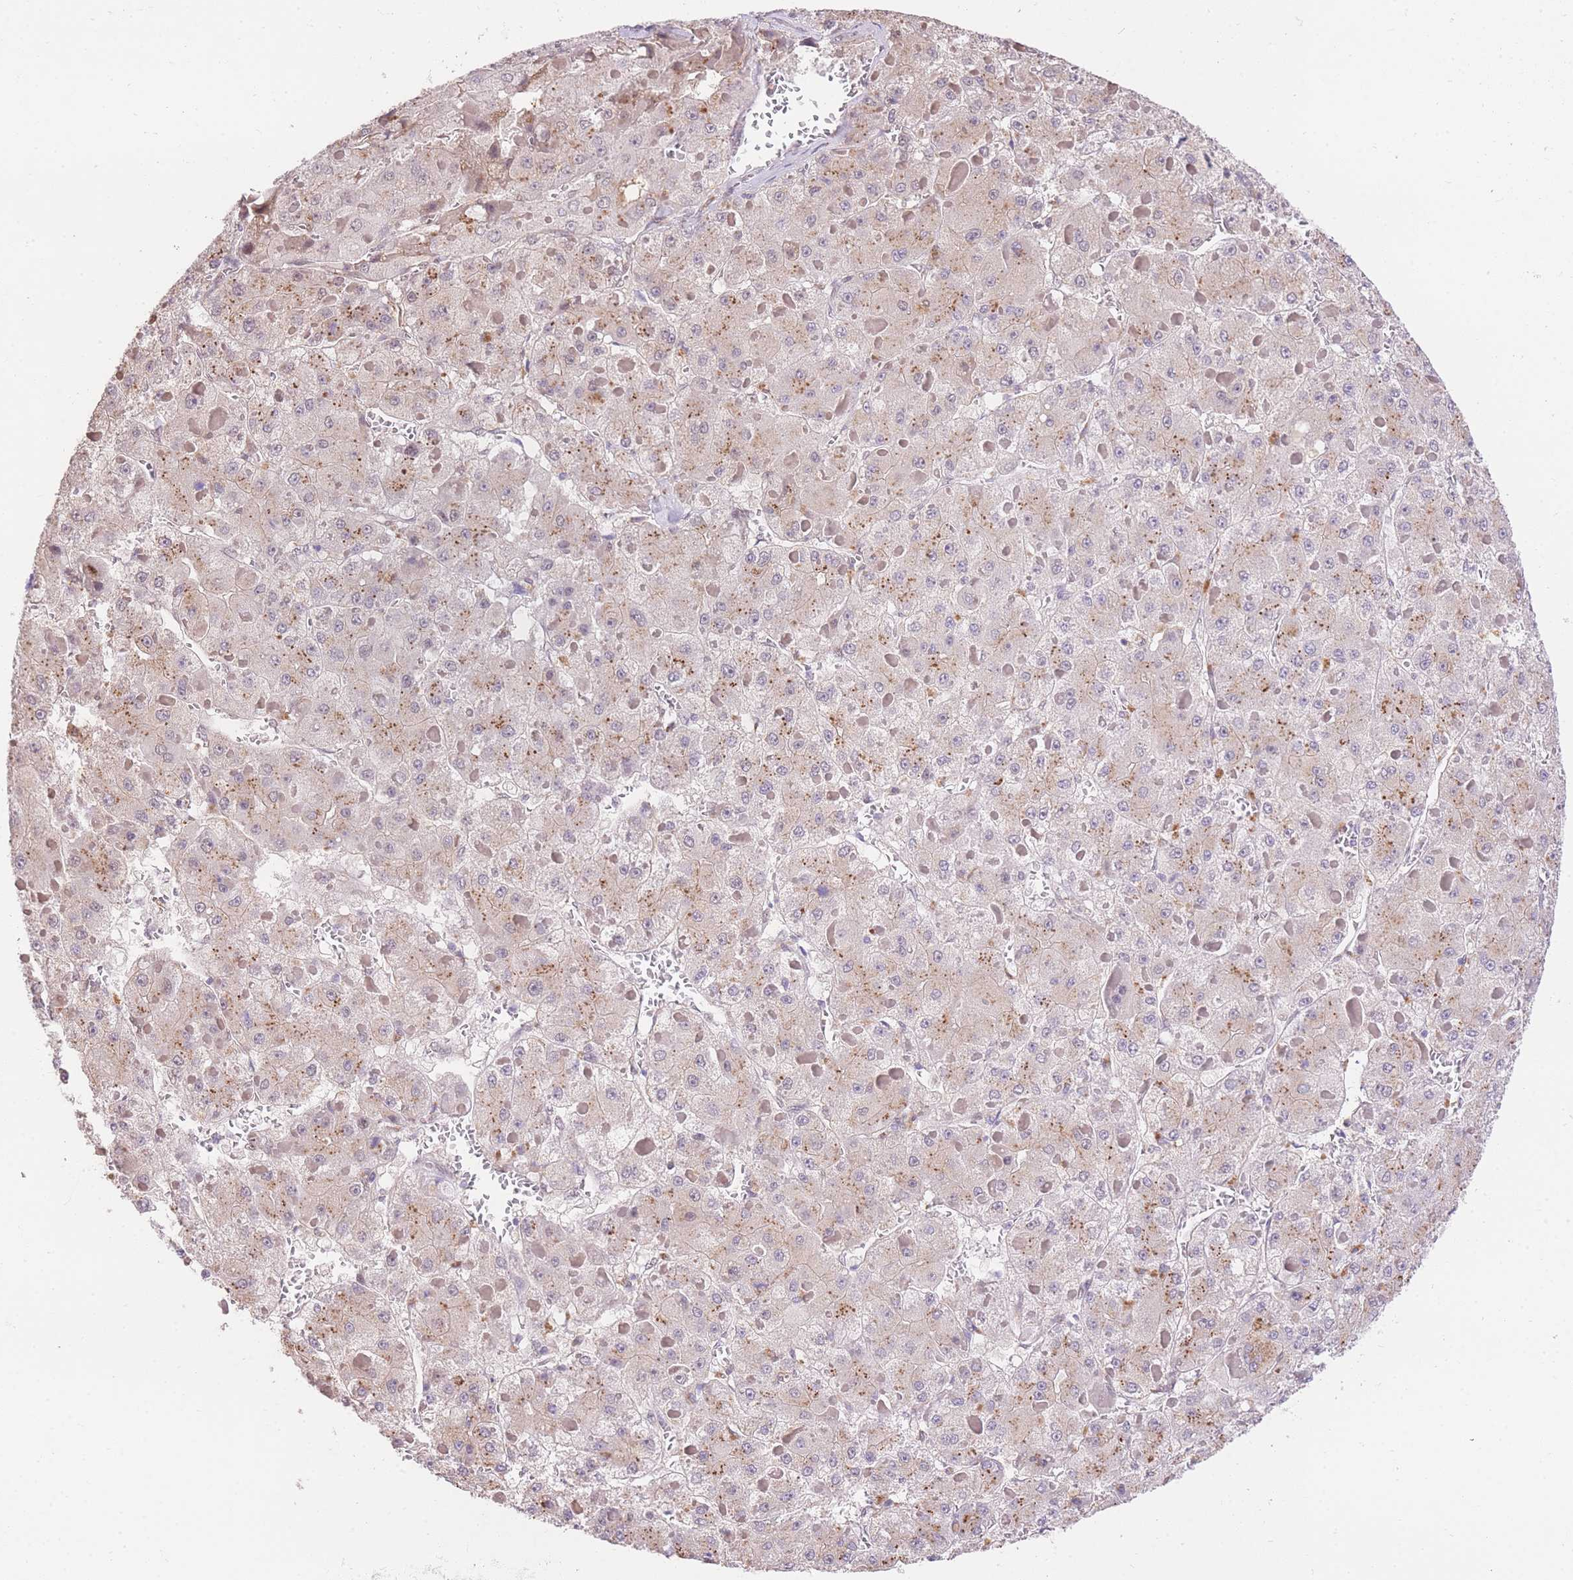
{"staining": {"intensity": "weak", "quantity": "<25%", "location": "nuclear"}, "tissue": "liver cancer", "cell_type": "Tumor cells", "image_type": "cancer", "snomed": [{"axis": "morphology", "description": "Carcinoma, Hepatocellular, NOS"}, {"axis": "topography", "description": "Liver"}], "caption": "Tumor cells show no significant protein positivity in hepatocellular carcinoma (liver).", "gene": "UBXN7", "patient": {"sex": "female", "age": 73}}